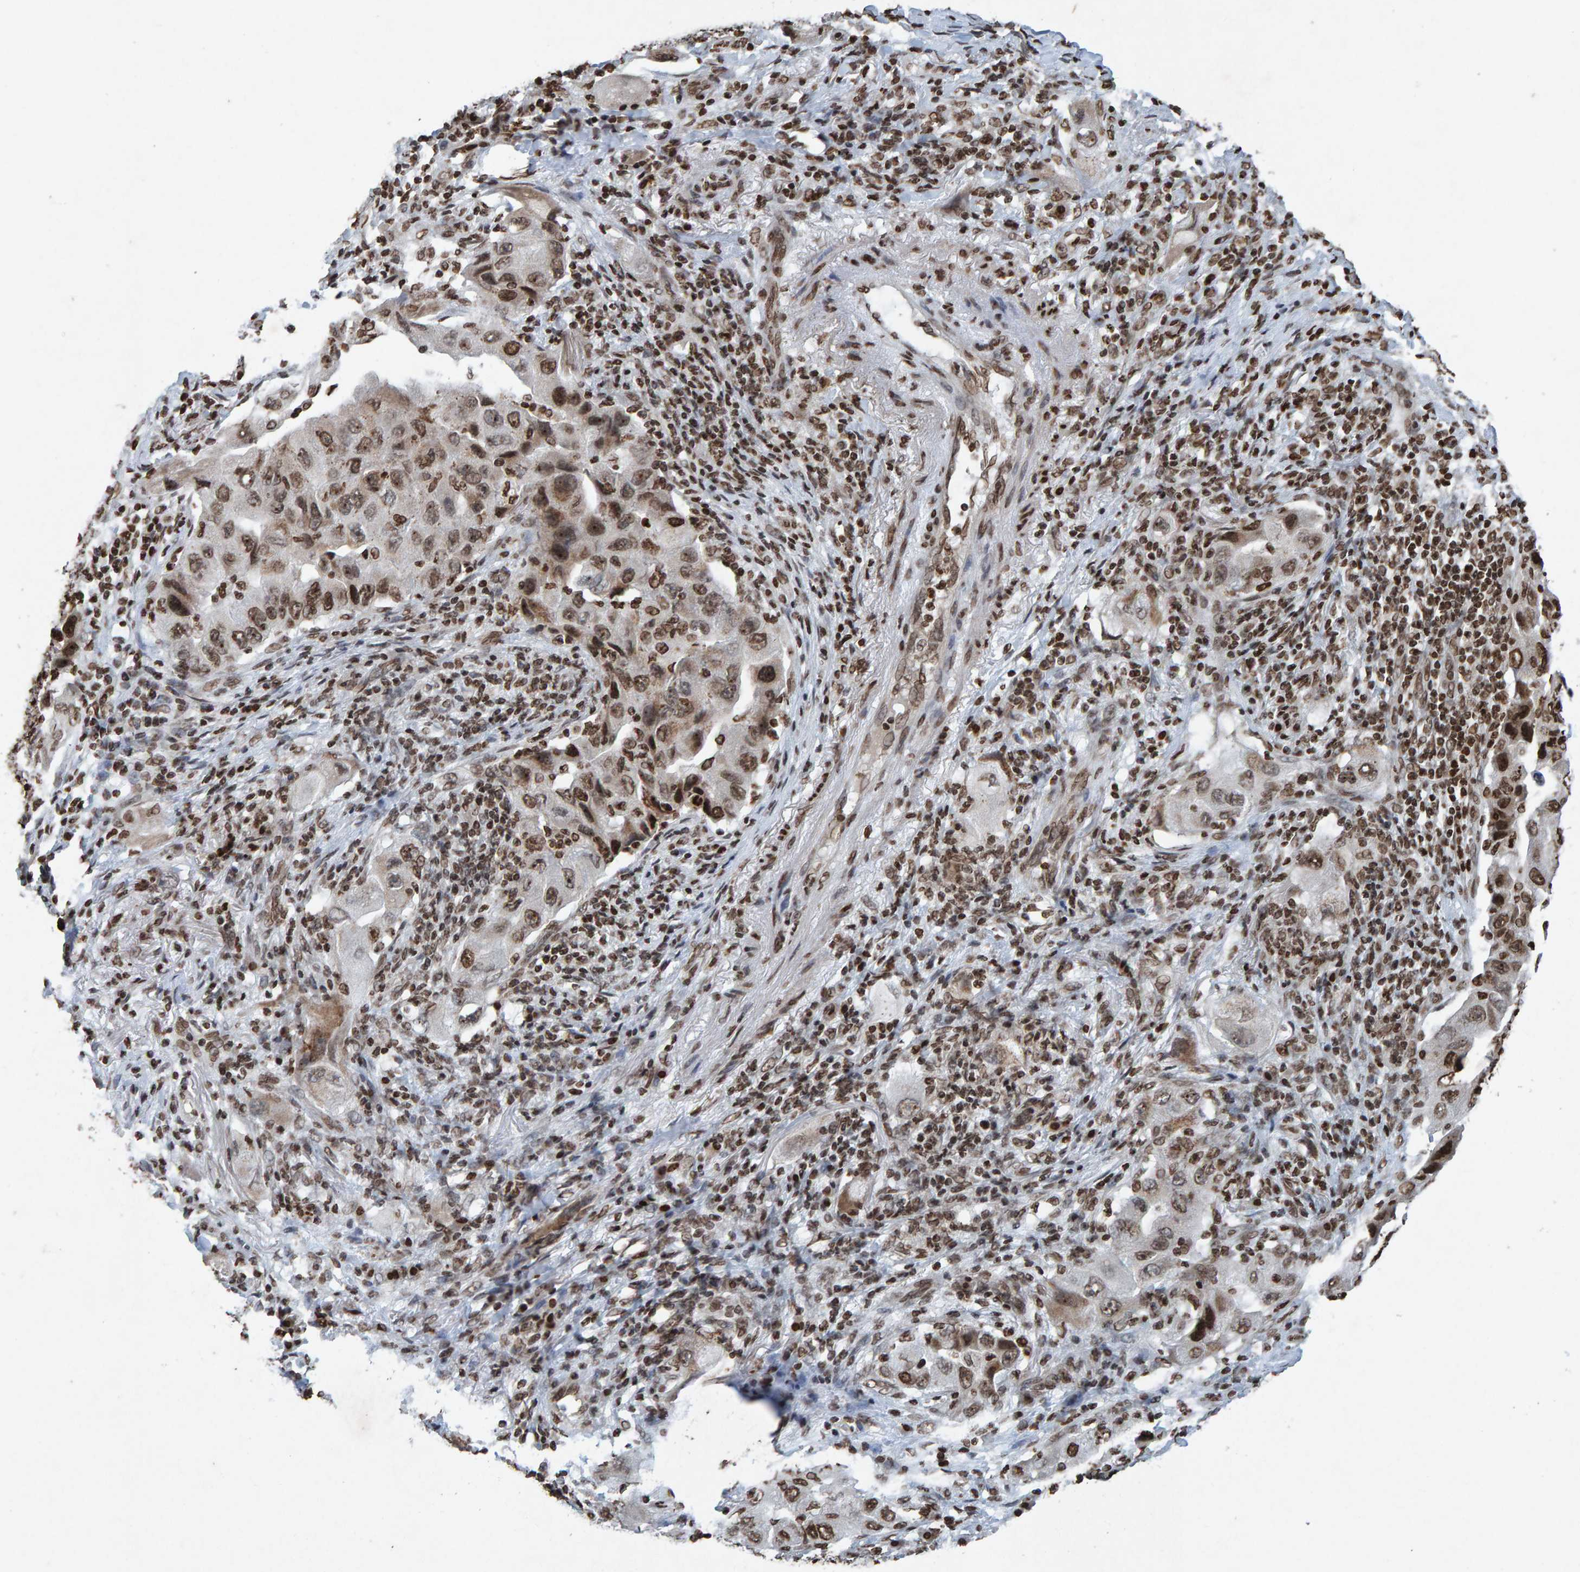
{"staining": {"intensity": "moderate", "quantity": ">75%", "location": "nuclear"}, "tissue": "lung cancer", "cell_type": "Tumor cells", "image_type": "cancer", "snomed": [{"axis": "morphology", "description": "Adenocarcinoma, NOS"}, {"axis": "topography", "description": "Lung"}], "caption": "Immunohistochemistry (IHC) of adenocarcinoma (lung) exhibits medium levels of moderate nuclear expression in approximately >75% of tumor cells.", "gene": "H2AZ1", "patient": {"sex": "female", "age": 65}}